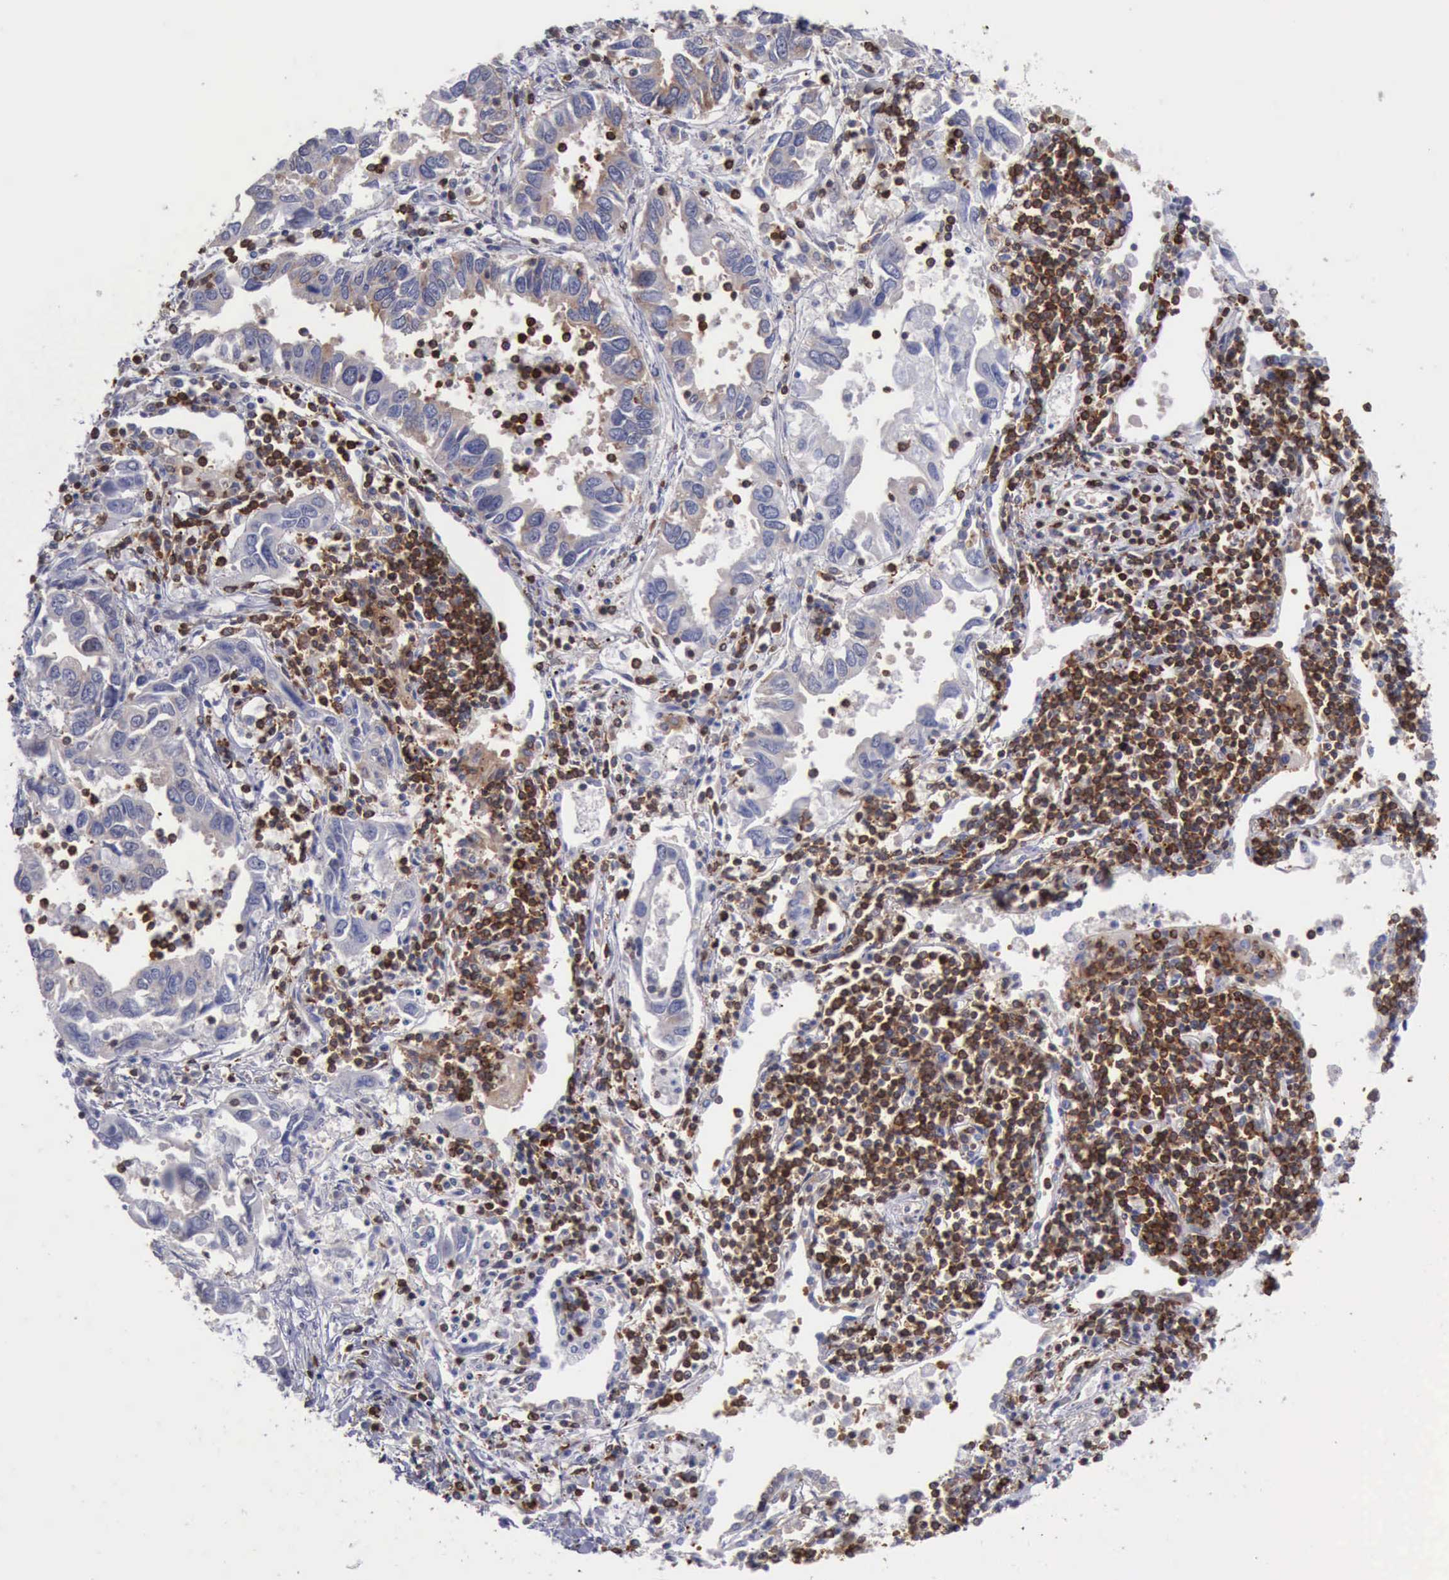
{"staining": {"intensity": "negative", "quantity": "none", "location": "none"}, "tissue": "lung cancer", "cell_type": "Tumor cells", "image_type": "cancer", "snomed": [{"axis": "morphology", "description": "Adenocarcinoma, NOS"}, {"axis": "topography", "description": "Lung"}], "caption": "An image of human lung adenocarcinoma is negative for staining in tumor cells.", "gene": "PDCD4", "patient": {"sex": "male", "age": 48}}